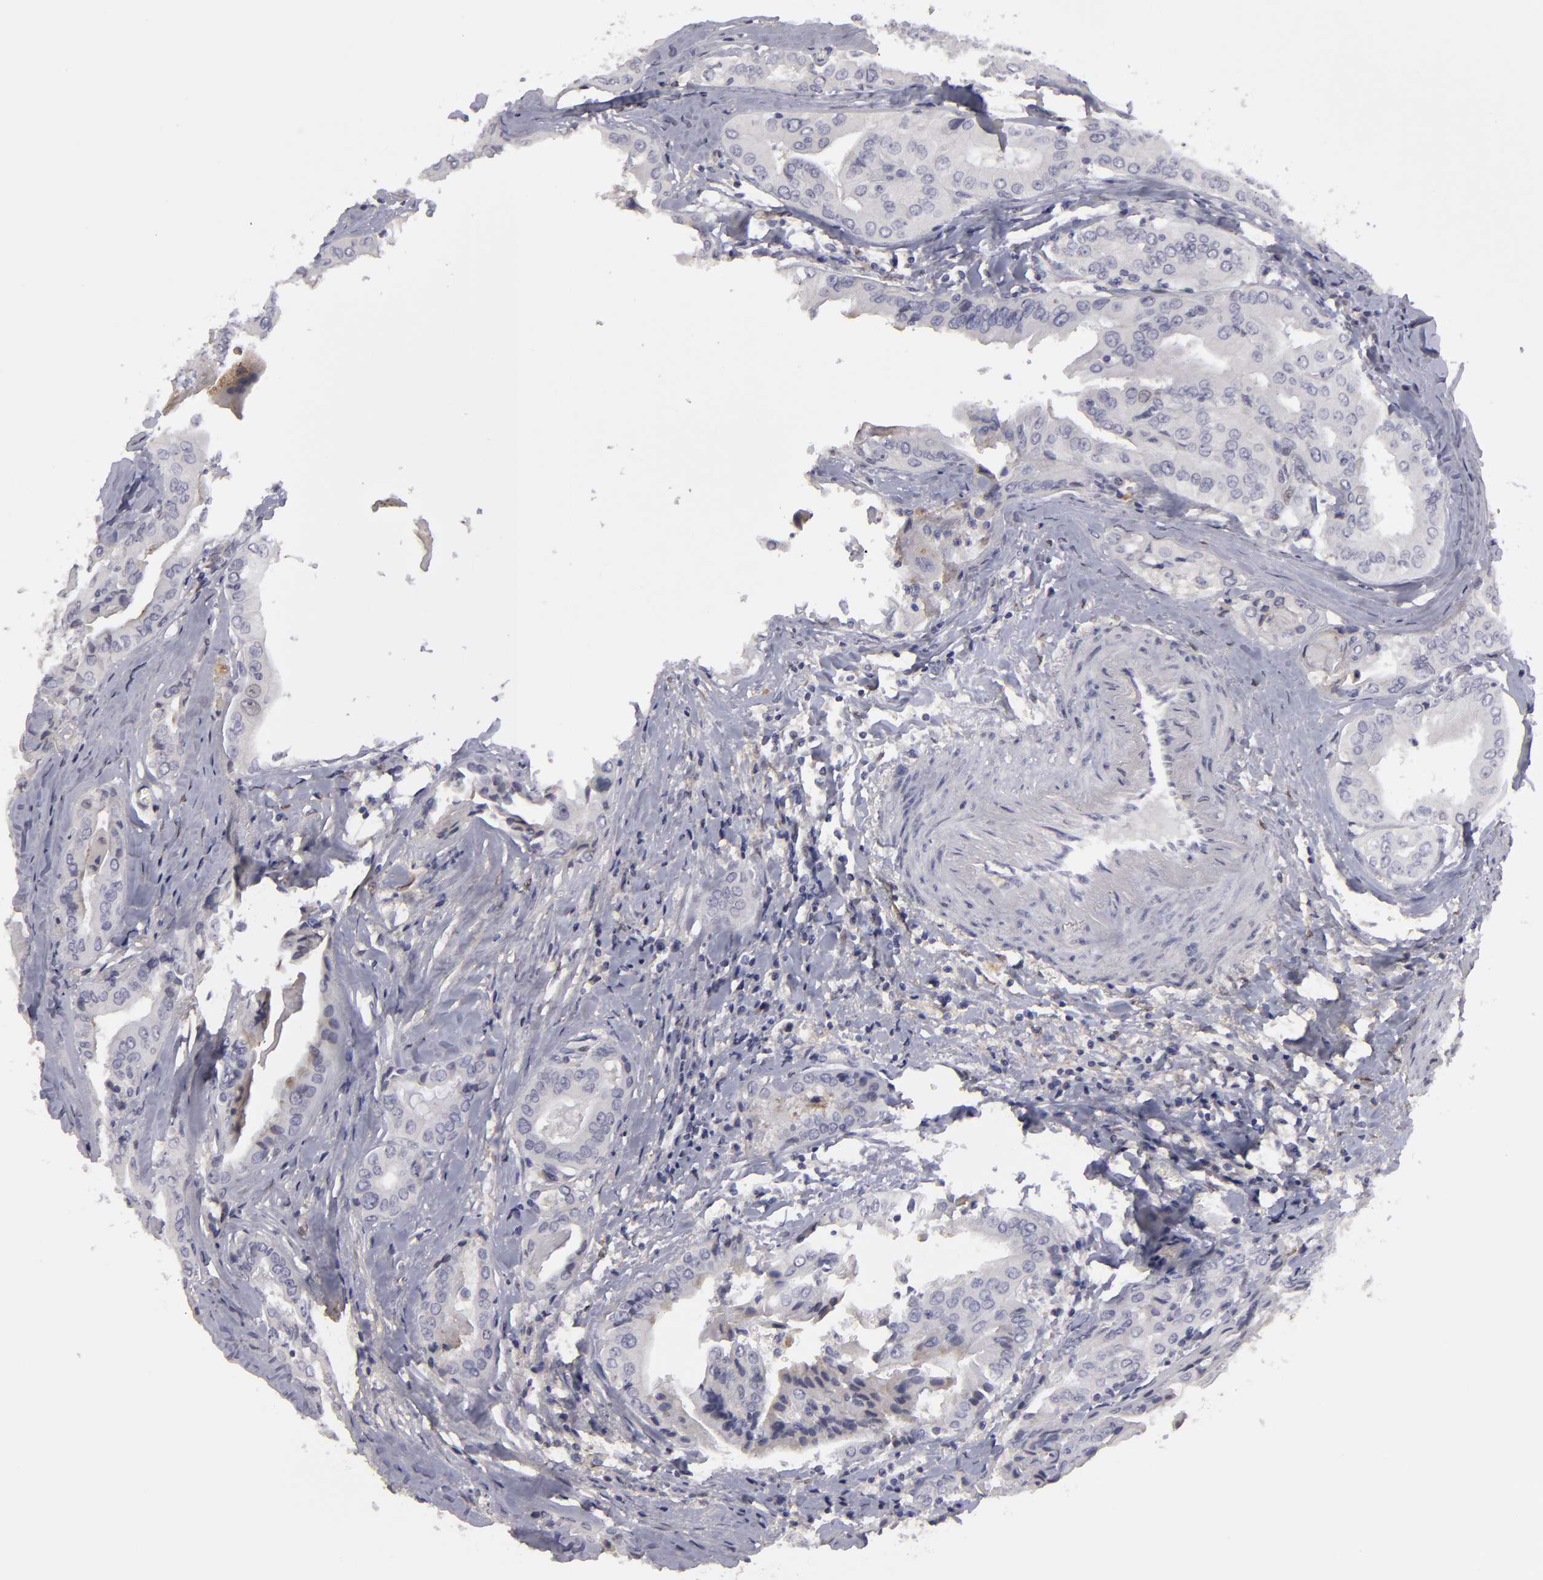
{"staining": {"intensity": "negative", "quantity": "none", "location": "none"}, "tissue": "thyroid cancer", "cell_type": "Tumor cells", "image_type": "cancer", "snomed": [{"axis": "morphology", "description": "Papillary adenocarcinoma, NOS"}, {"axis": "topography", "description": "Thyroid gland"}], "caption": "Immunohistochemical staining of human thyroid papillary adenocarcinoma exhibits no significant staining in tumor cells.", "gene": "EFS", "patient": {"sex": "female", "age": 71}}